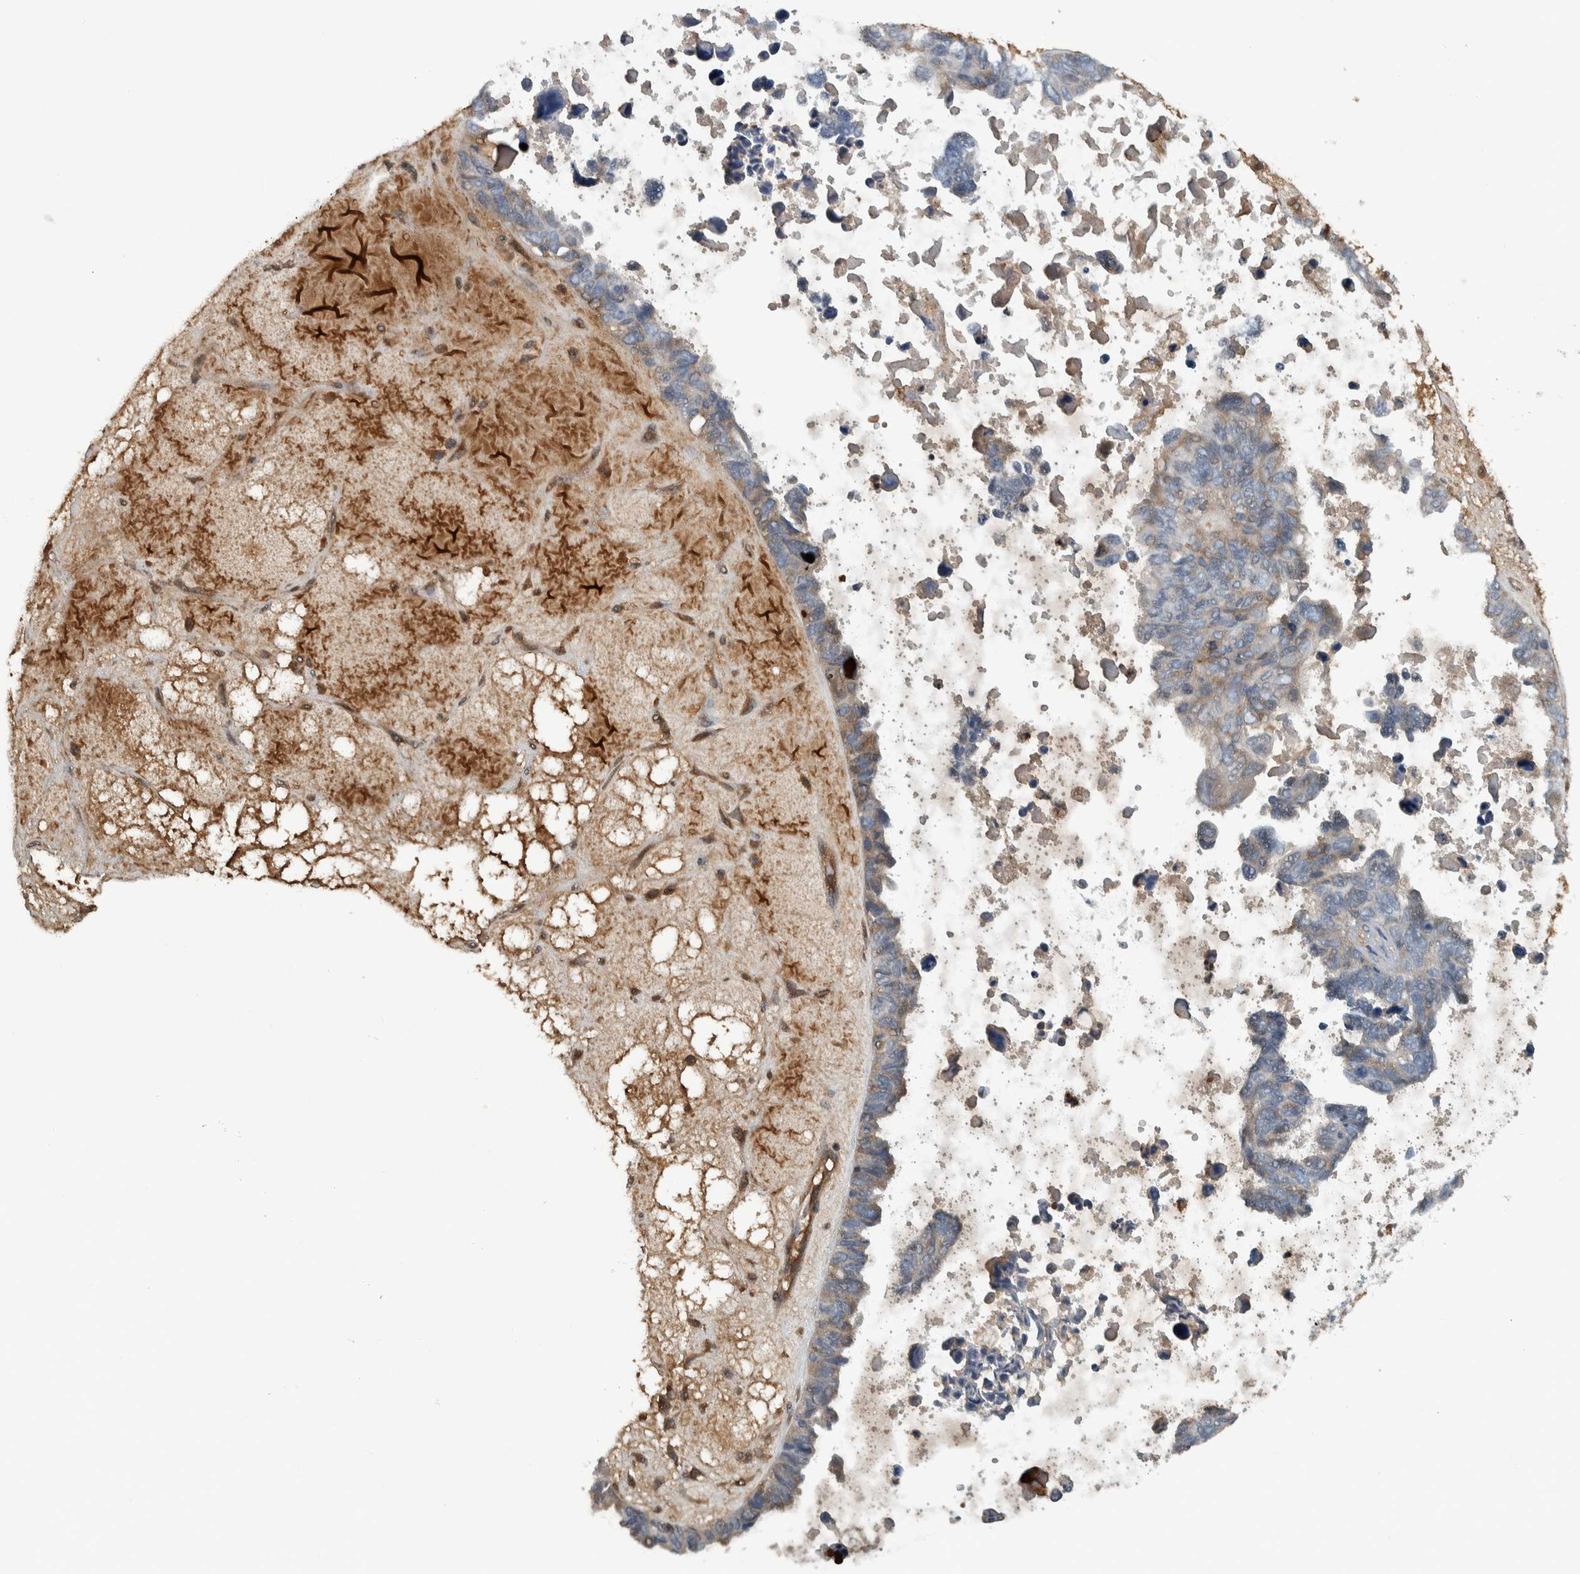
{"staining": {"intensity": "weak", "quantity": "25%-75%", "location": "cytoplasmic/membranous"}, "tissue": "ovarian cancer", "cell_type": "Tumor cells", "image_type": "cancer", "snomed": [{"axis": "morphology", "description": "Cystadenocarcinoma, serous, NOS"}, {"axis": "topography", "description": "Ovary"}], "caption": "A high-resolution histopathology image shows immunohistochemistry (IHC) staining of serous cystadenocarcinoma (ovarian), which demonstrates weak cytoplasmic/membranous expression in about 25%-75% of tumor cells. The protein is shown in brown color, while the nuclei are stained blue.", "gene": "SERPINC1", "patient": {"sex": "female", "age": 79}}